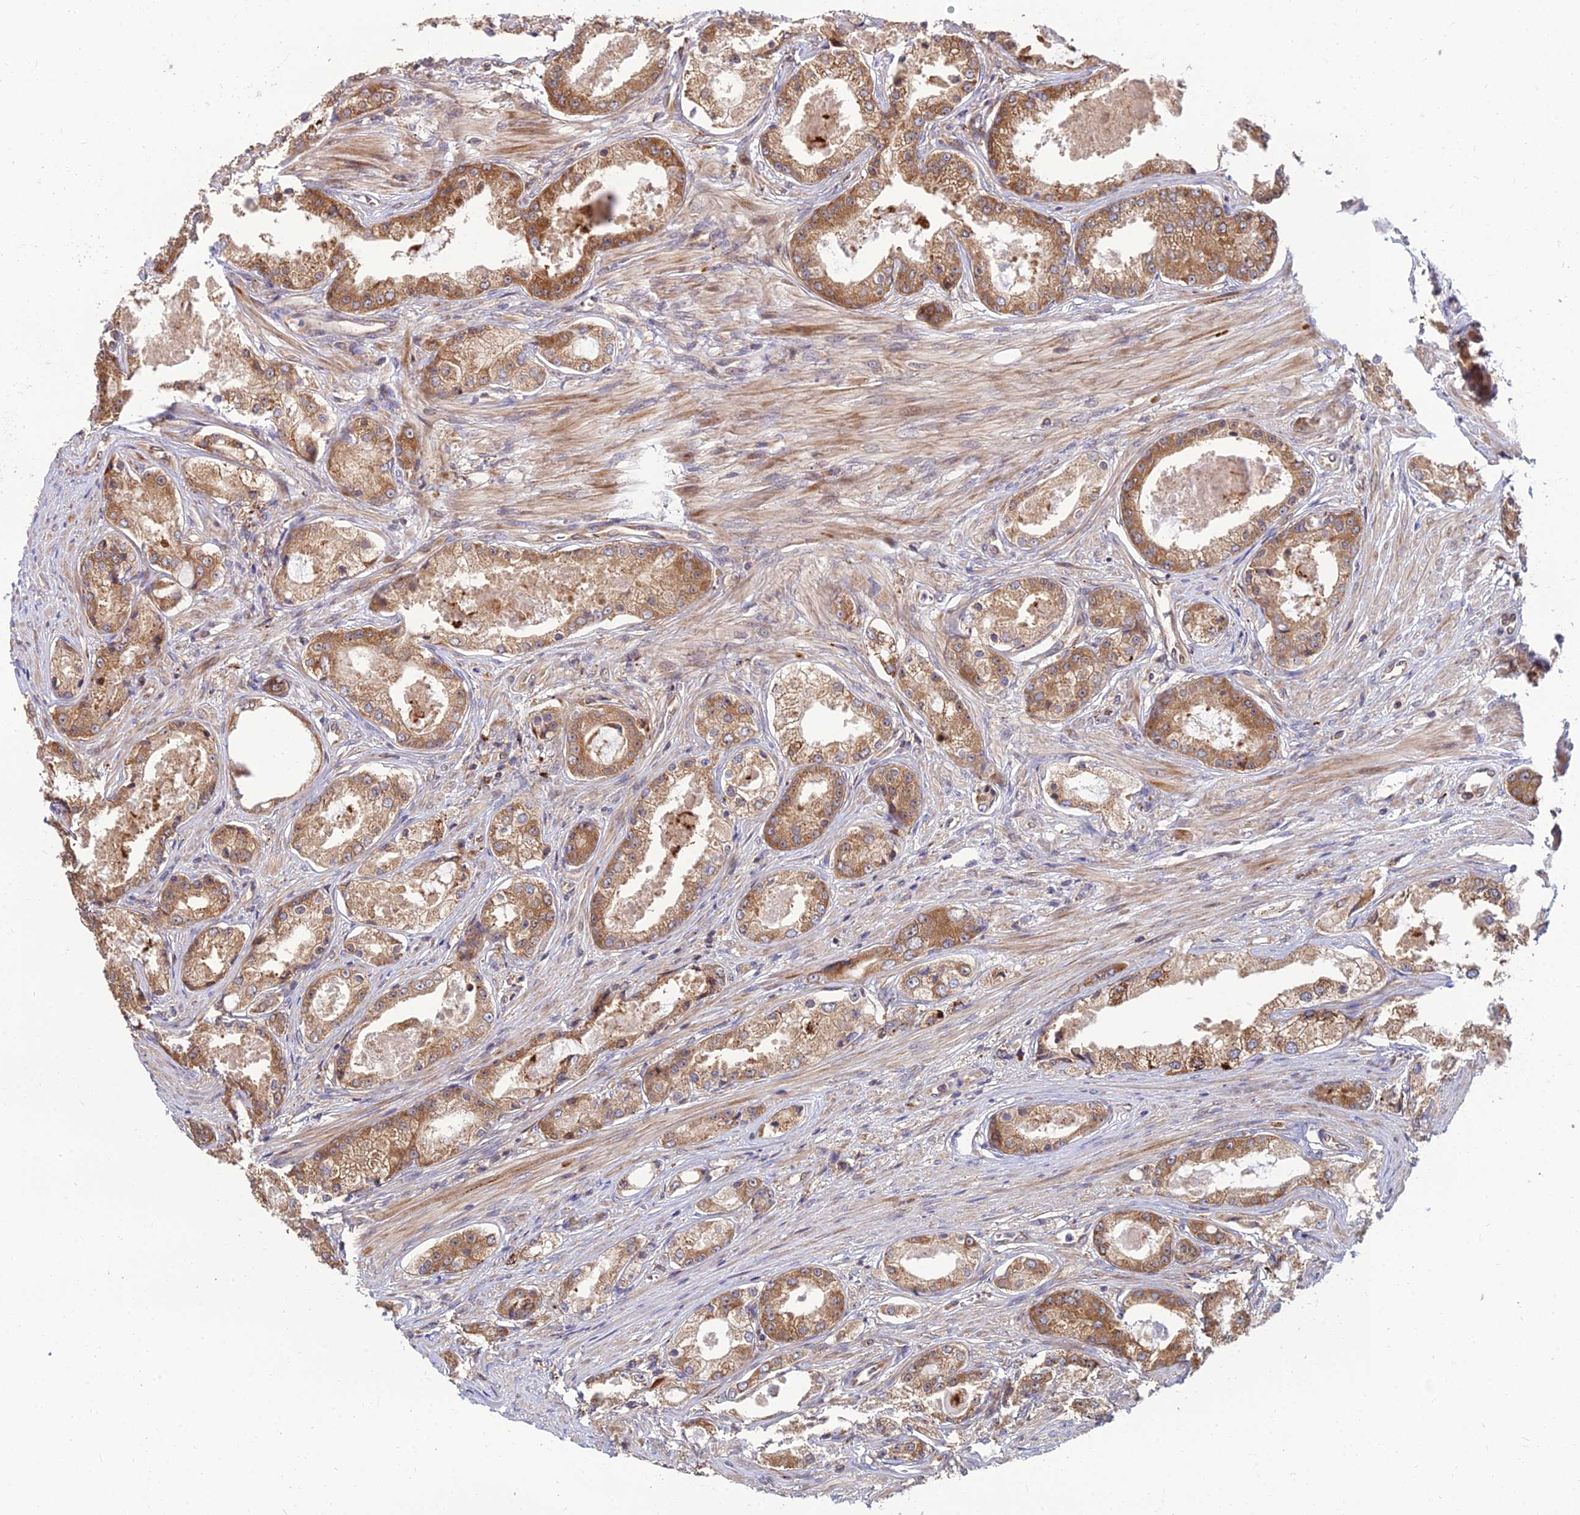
{"staining": {"intensity": "moderate", "quantity": ">75%", "location": "cytoplasmic/membranous"}, "tissue": "prostate cancer", "cell_type": "Tumor cells", "image_type": "cancer", "snomed": [{"axis": "morphology", "description": "Adenocarcinoma, Low grade"}, {"axis": "topography", "description": "Prostate"}], "caption": "Immunohistochemistry (IHC) histopathology image of neoplastic tissue: adenocarcinoma (low-grade) (prostate) stained using immunohistochemistry (IHC) displays medium levels of moderate protein expression localized specifically in the cytoplasmic/membranous of tumor cells, appearing as a cytoplasmic/membranous brown color.", "gene": "CCT6B", "patient": {"sex": "male", "age": 68}}